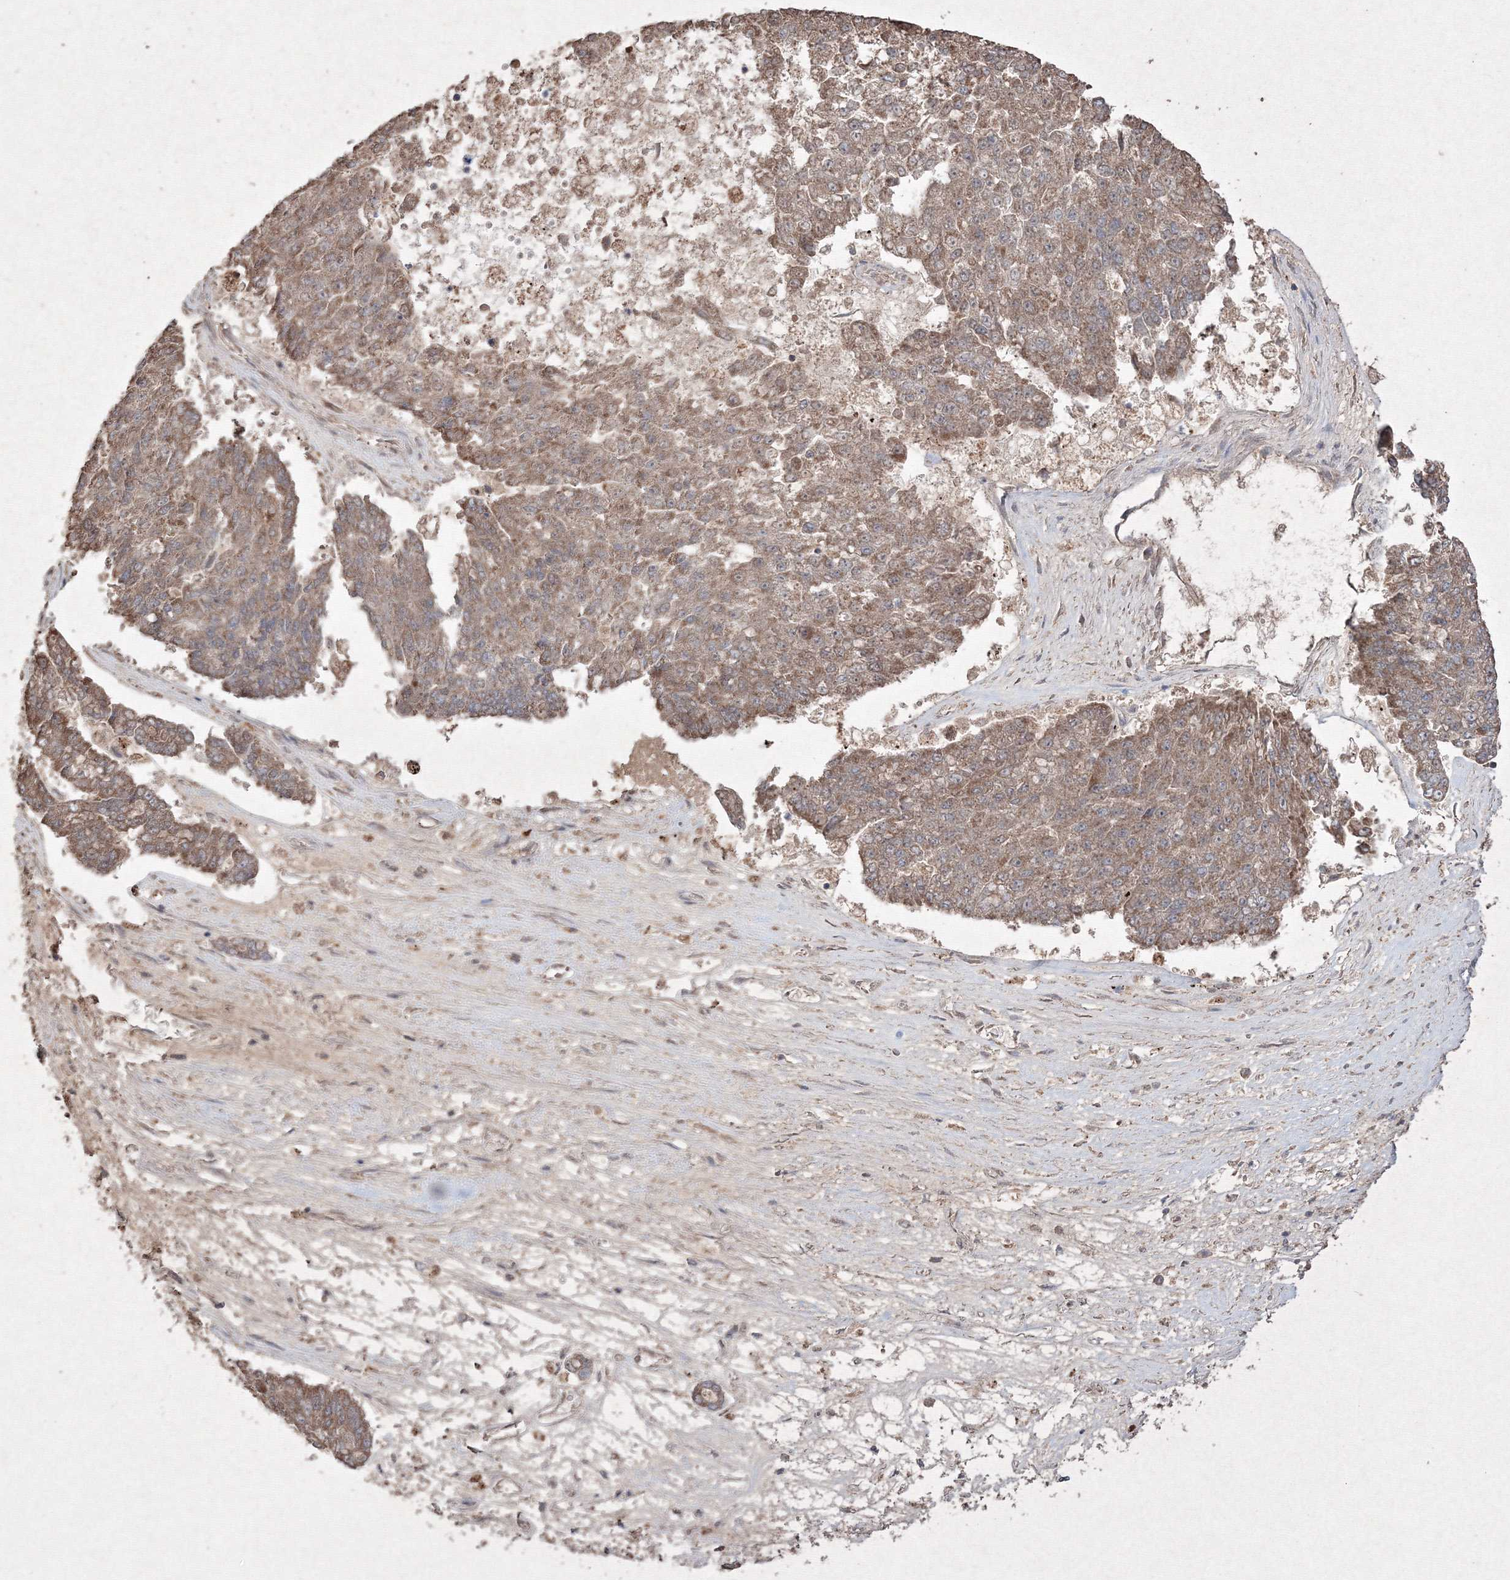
{"staining": {"intensity": "moderate", "quantity": ">75%", "location": "cytoplasmic/membranous"}, "tissue": "pancreatic cancer", "cell_type": "Tumor cells", "image_type": "cancer", "snomed": [{"axis": "morphology", "description": "Adenocarcinoma, NOS"}, {"axis": "topography", "description": "Pancreas"}], "caption": "A high-resolution histopathology image shows immunohistochemistry staining of pancreatic adenocarcinoma, which displays moderate cytoplasmic/membranous positivity in about >75% of tumor cells. The staining was performed using DAB, with brown indicating positive protein expression. Nuclei are stained blue with hematoxylin.", "gene": "GRSF1", "patient": {"sex": "male", "age": 50}}